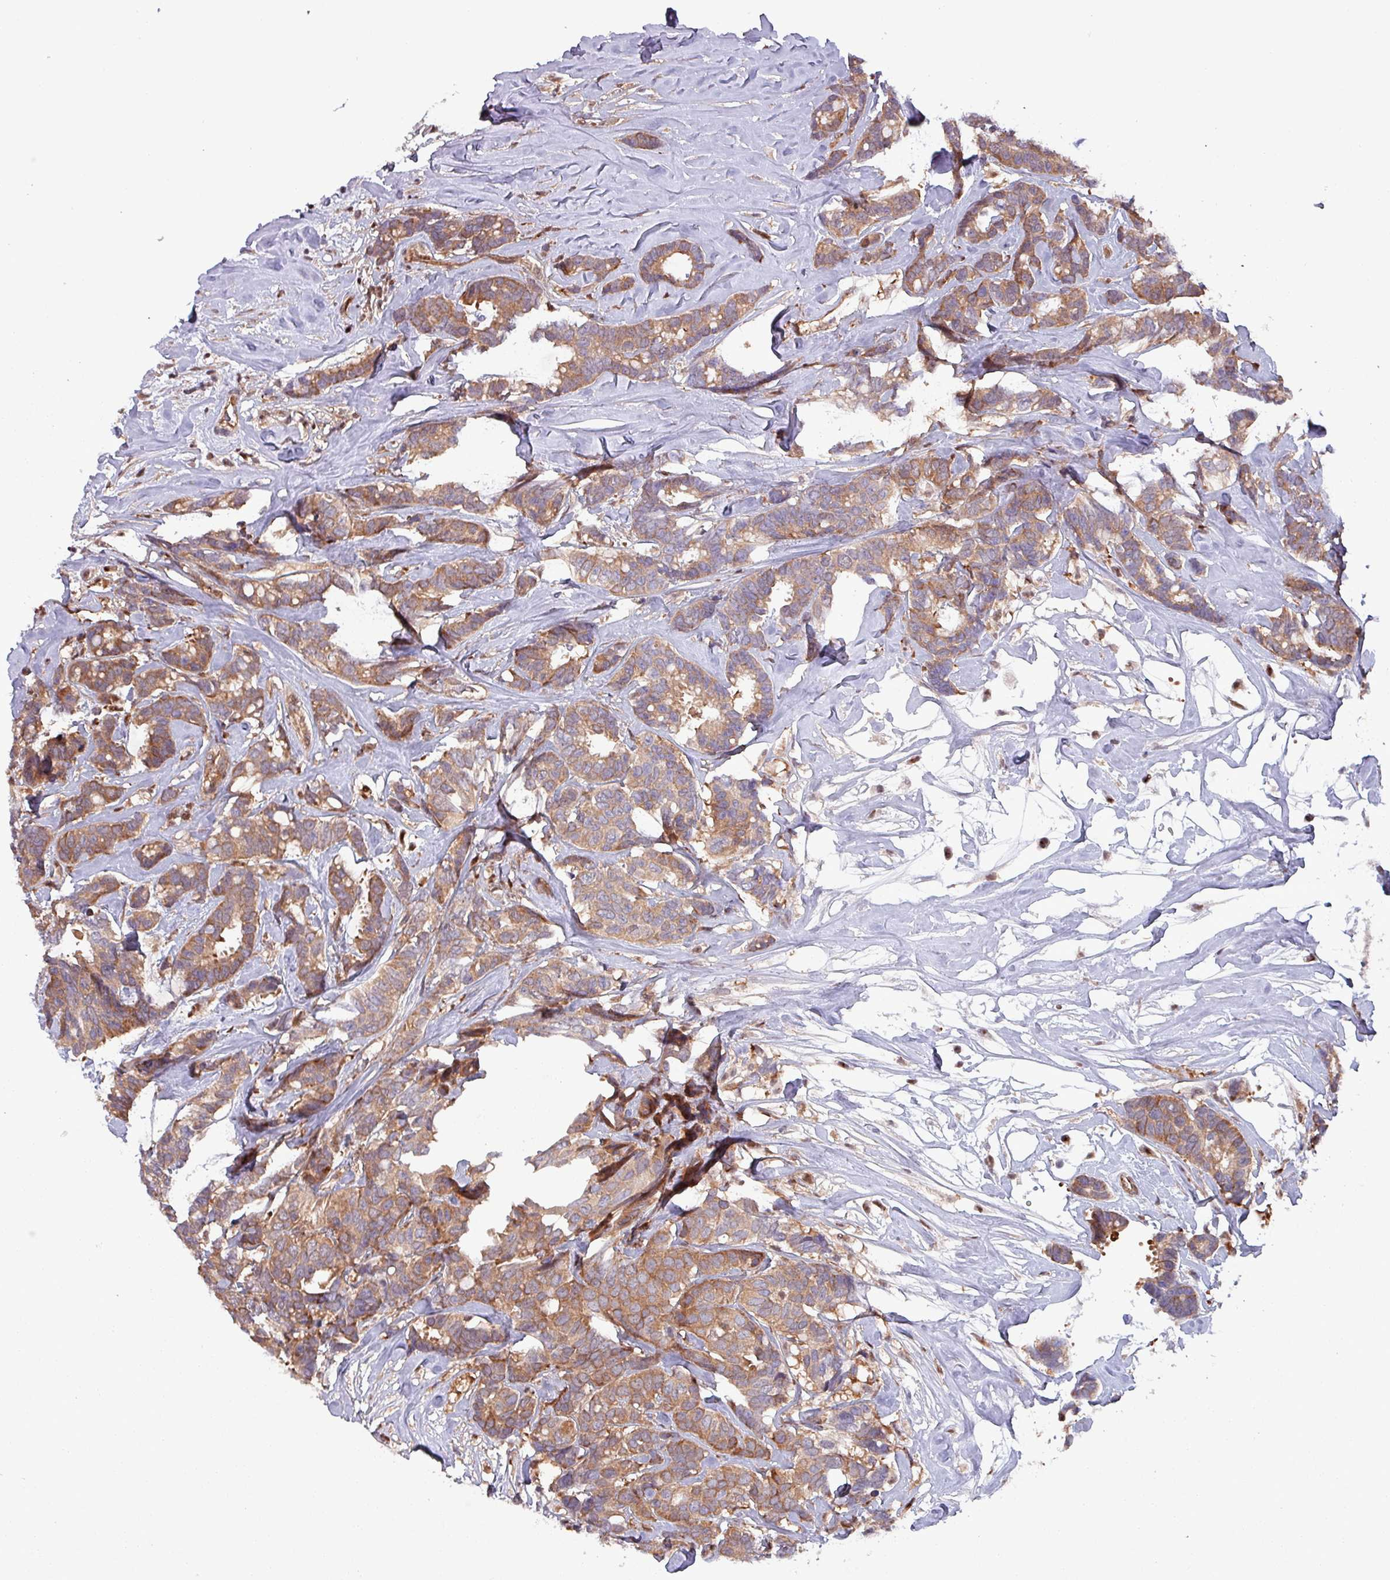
{"staining": {"intensity": "moderate", "quantity": ">75%", "location": "cytoplasmic/membranous,nuclear"}, "tissue": "breast cancer", "cell_type": "Tumor cells", "image_type": "cancer", "snomed": [{"axis": "morphology", "description": "Duct carcinoma"}, {"axis": "topography", "description": "Breast"}], "caption": "Breast cancer (intraductal carcinoma) stained with a protein marker exhibits moderate staining in tumor cells.", "gene": "PSMB8", "patient": {"sex": "female", "age": 87}}